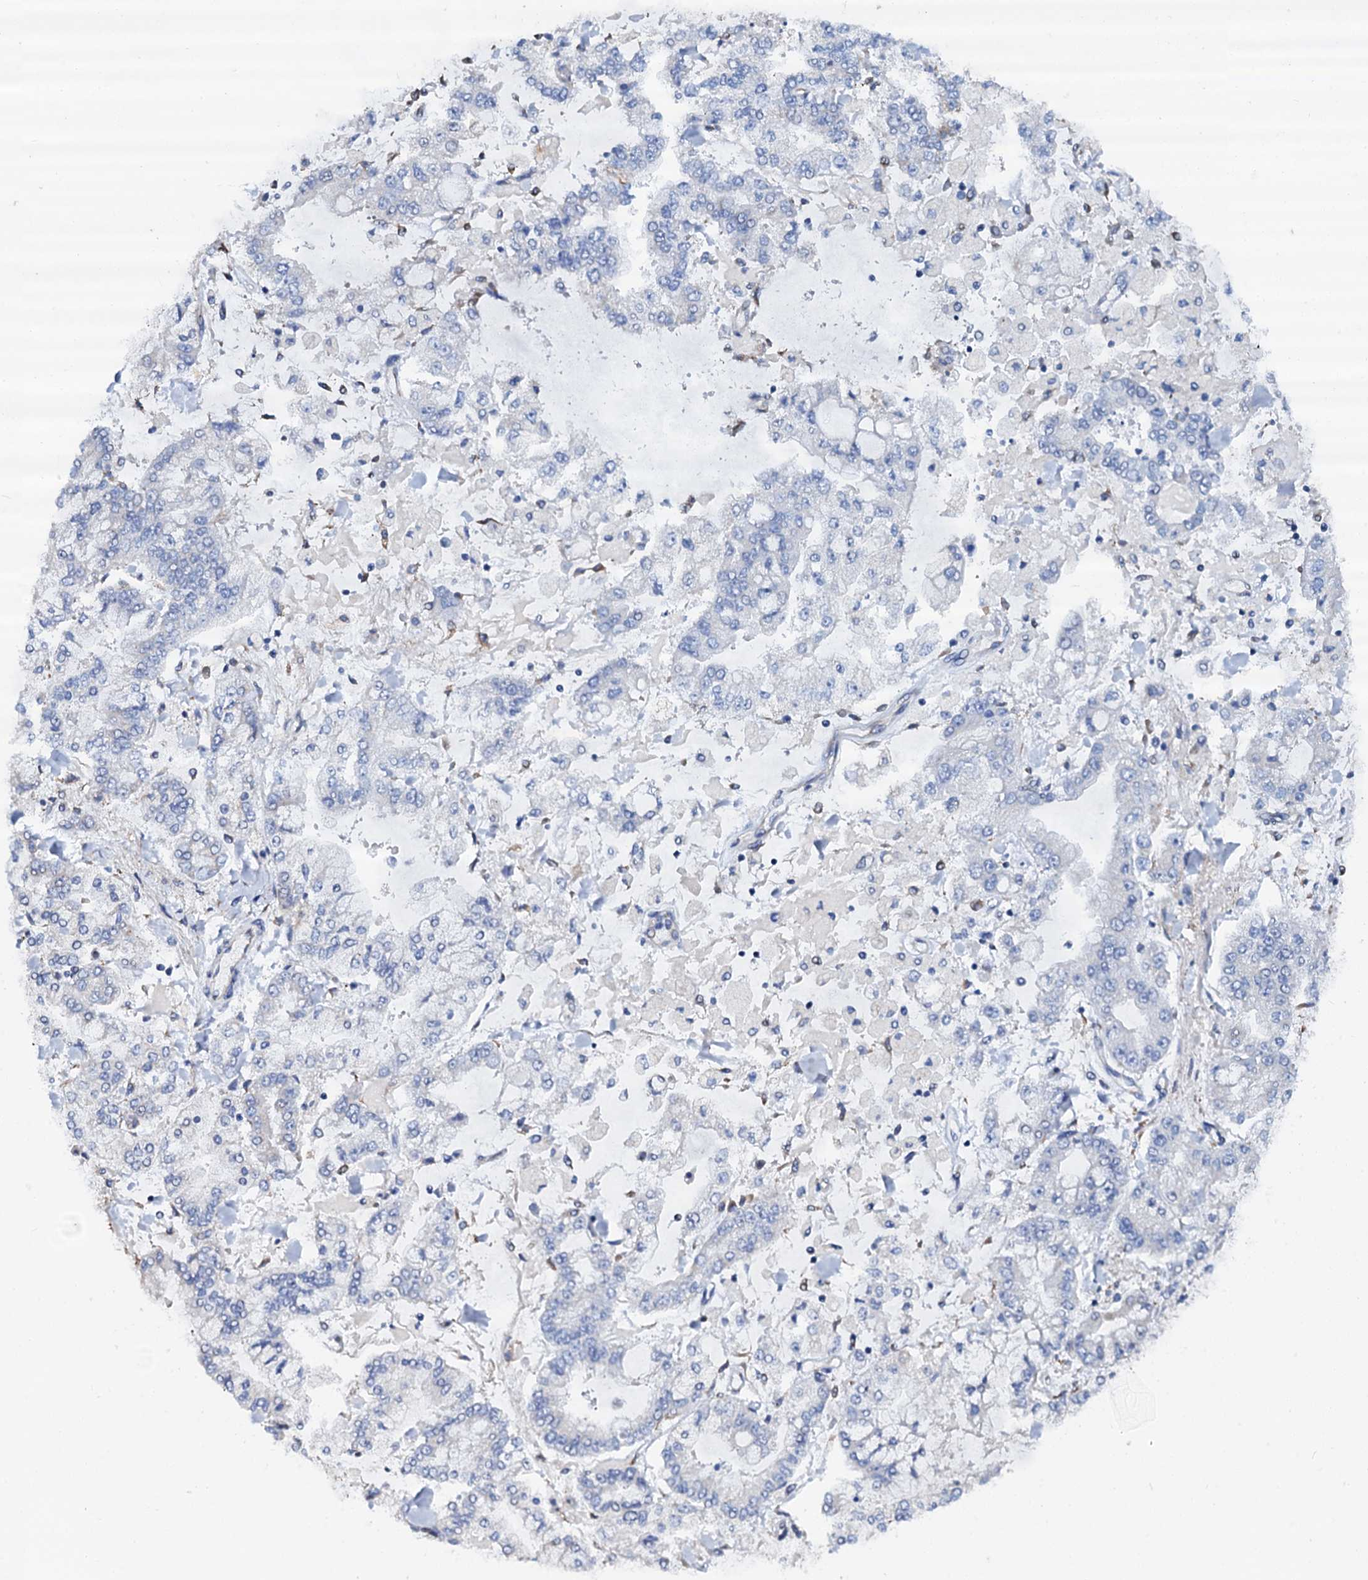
{"staining": {"intensity": "negative", "quantity": "none", "location": "none"}, "tissue": "stomach cancer", "cell_type": "Tumor cells", "image_type": "cancer", "snomed": [{"axis": "morphology", "description": "Normal tissue, NOS"}, {"axis": "morphology", "description": "Adenocarcinoma, NOS"}, {"axis": "topography", "description": "Stomach, upper"}, {"axis": "topography", "description": "Stomach"}], "caption": "A high-resolution photomicrograph shows IHC staining of adenocarcinoma (stomach), which displays no significant staining in tumor cells.", "gene": "AKAP3", "patient": {"sex": "male", "age": 76}}